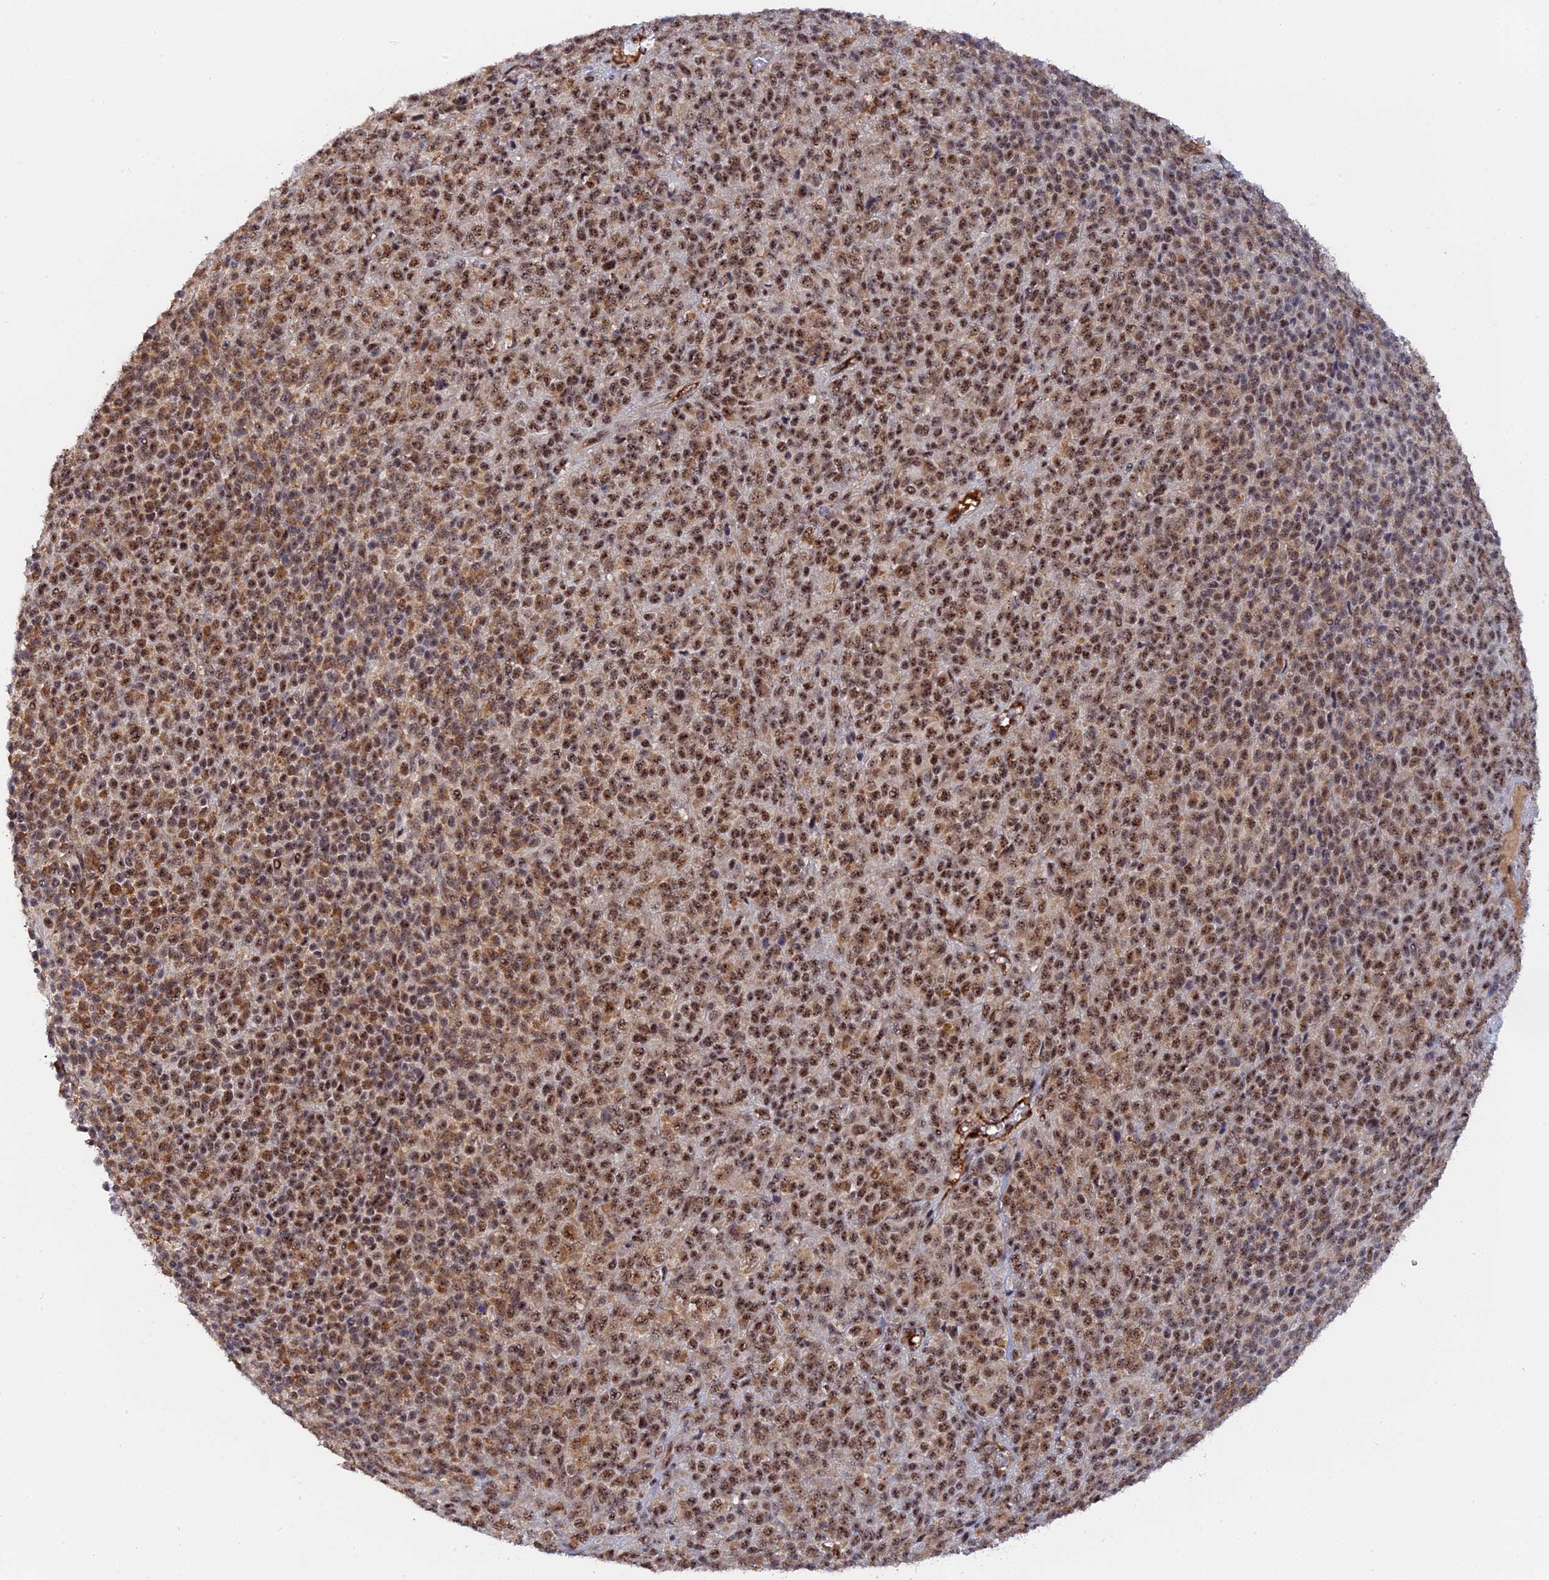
{"staining": {"intensity": "moderate", "quantity": ">75%", "location": "cytoplasmic/membranous,nuclear"}, "tissue": "melanoma", "cell_type": "Tumor cells", "image_type": "cancer", "snomed": [{"axis": "morphology", "description": "Malignant melanoma, Metastatic site"}, {"axis": "topography", "description": "Brain"}], "caption": "Moderate cytoplasmic/membranous and nuclear expression for a protein is present in about >75% of tumor cells of melanoma using IHC.", "gene": "TAB1", "patient": {"sex": "female", "age": 56}}